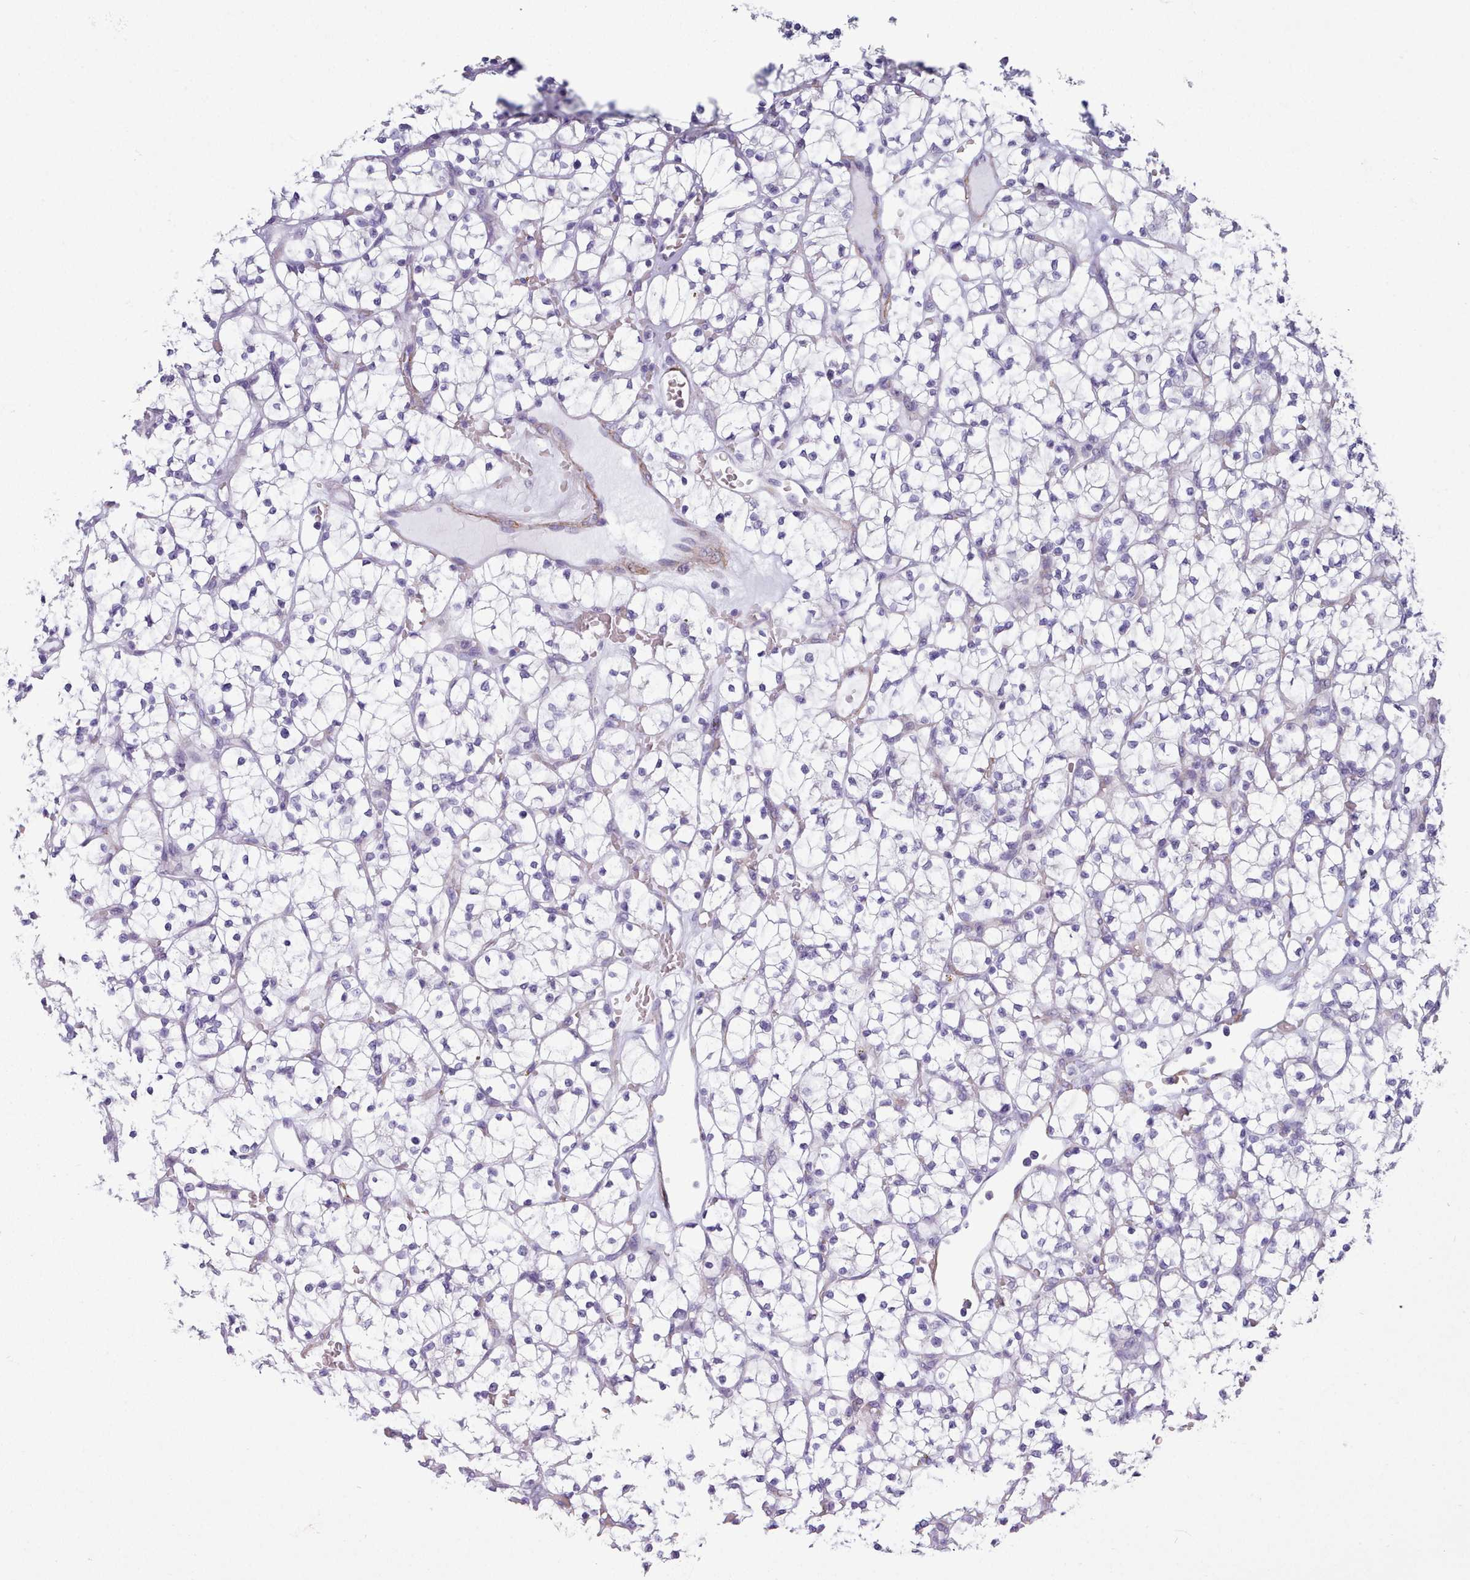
{"staining": {"intensity": "negative", "quantity": "none", "location": "none"}, "tissue": "renal cancer", "cell_type": "Tumor cells", "image_type": "cancer", "snomed": [{"axis": "morphology", "description": "Adenocarcinoma, NOS"}, {"axis": "topography", "description": "Kidney"}], "caption": "DAB immunohistochemical staining of renal cancer demonstrates no significant positivity in tumor cells.", "gene": "FPGS", "patient": {"sex": "female", "age": 64}}